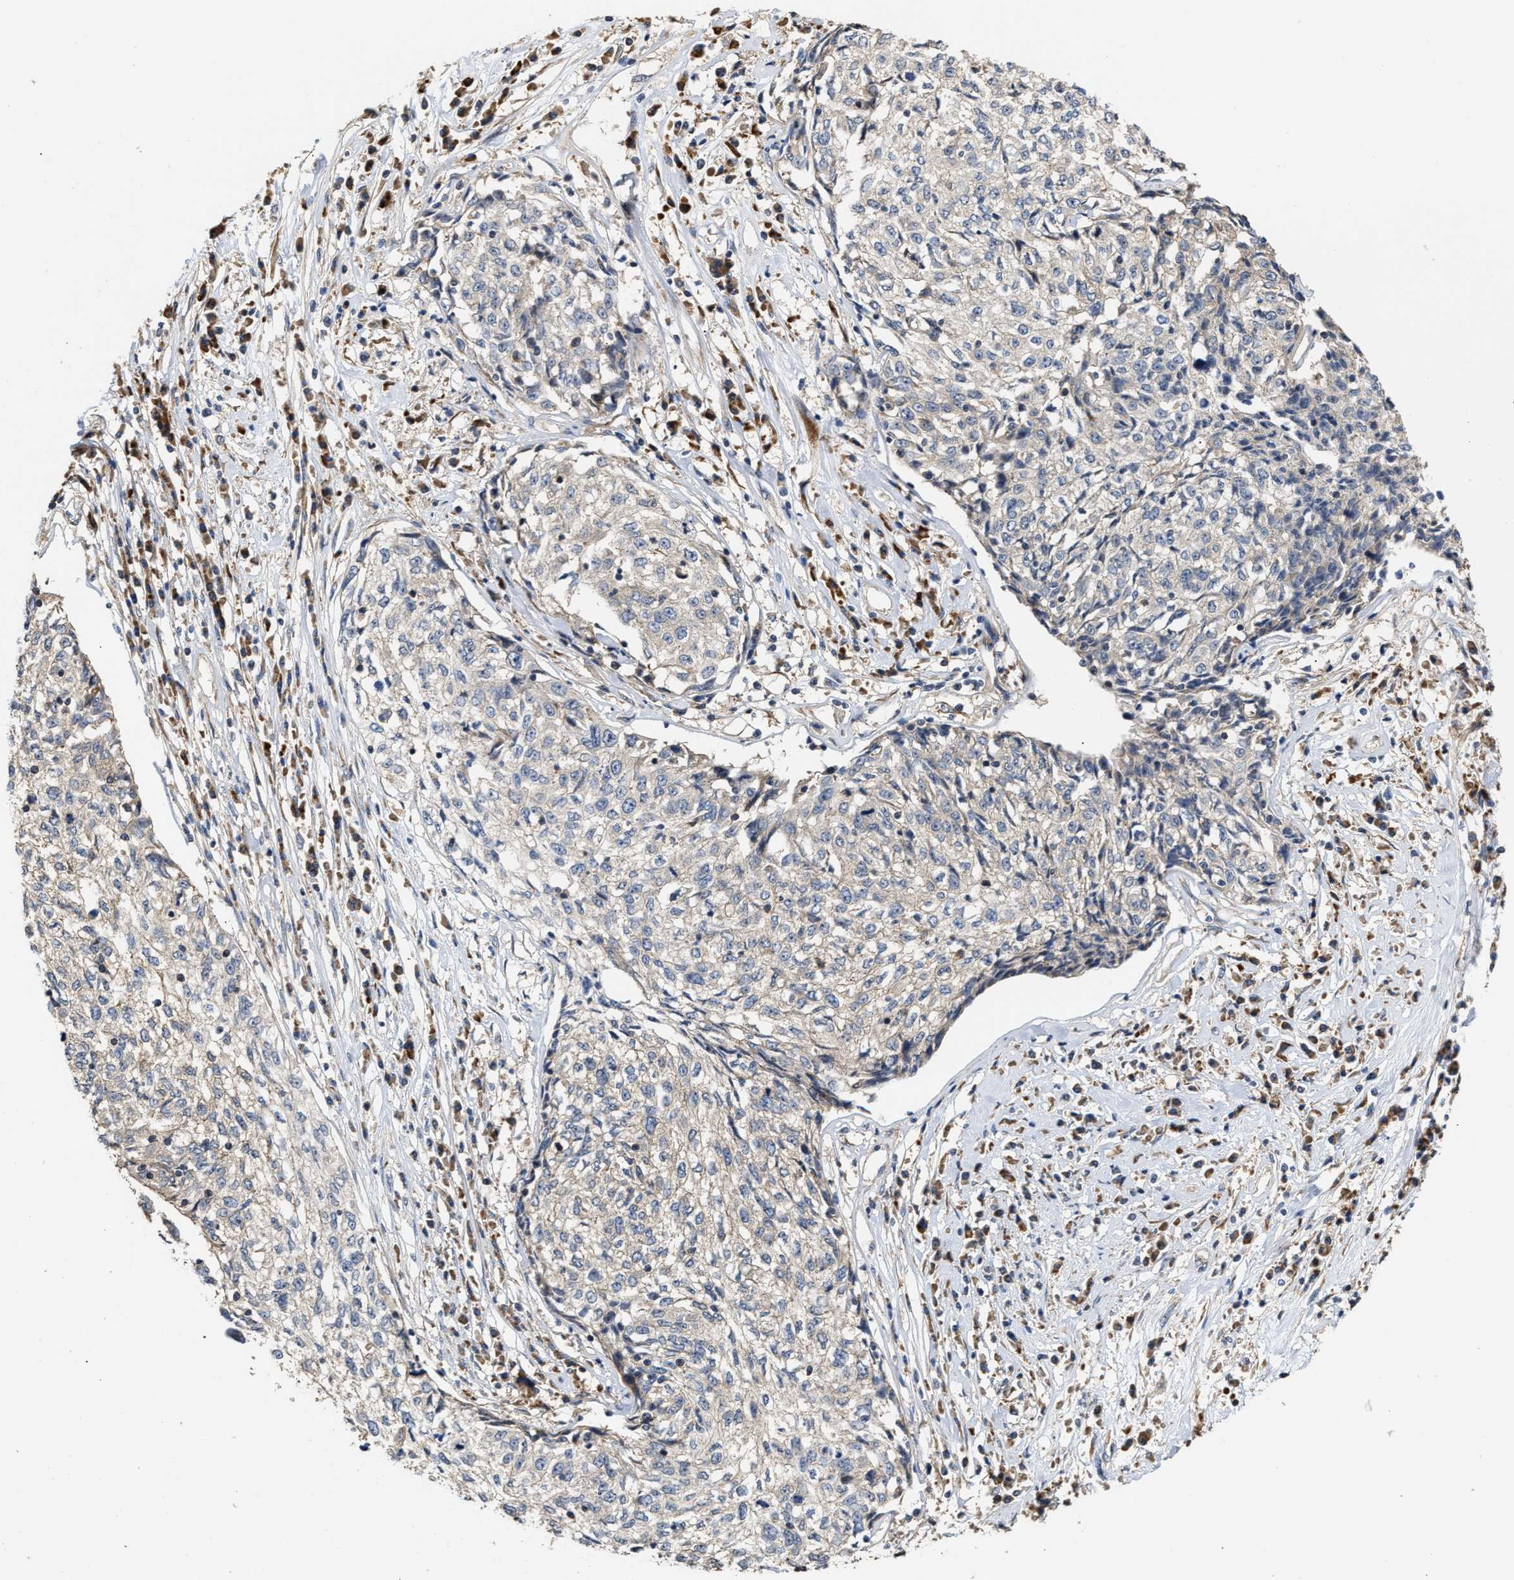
{"staining": {"intensity": "negative", "quantity": "none", "location": "none"}, "tissue": "cervical cancer", "cell_type": "Tumor cells", "image_type": "cancer", "snomed": [{"axis": "morphology", "description": "Squamous cell carcinoma, NOS"}, {"axis": "topography", "description": "Cervix"}], "caption": "Squamous cell carcinoma (cervical) was stained to show a protein in brown. There is no significant expression in tumor cells. (Immunohistochemistry (ihc), brightfield microscopy, high magnification).", "gene": "CLIP2", "patient": {"sex": "female", "age": 57}}